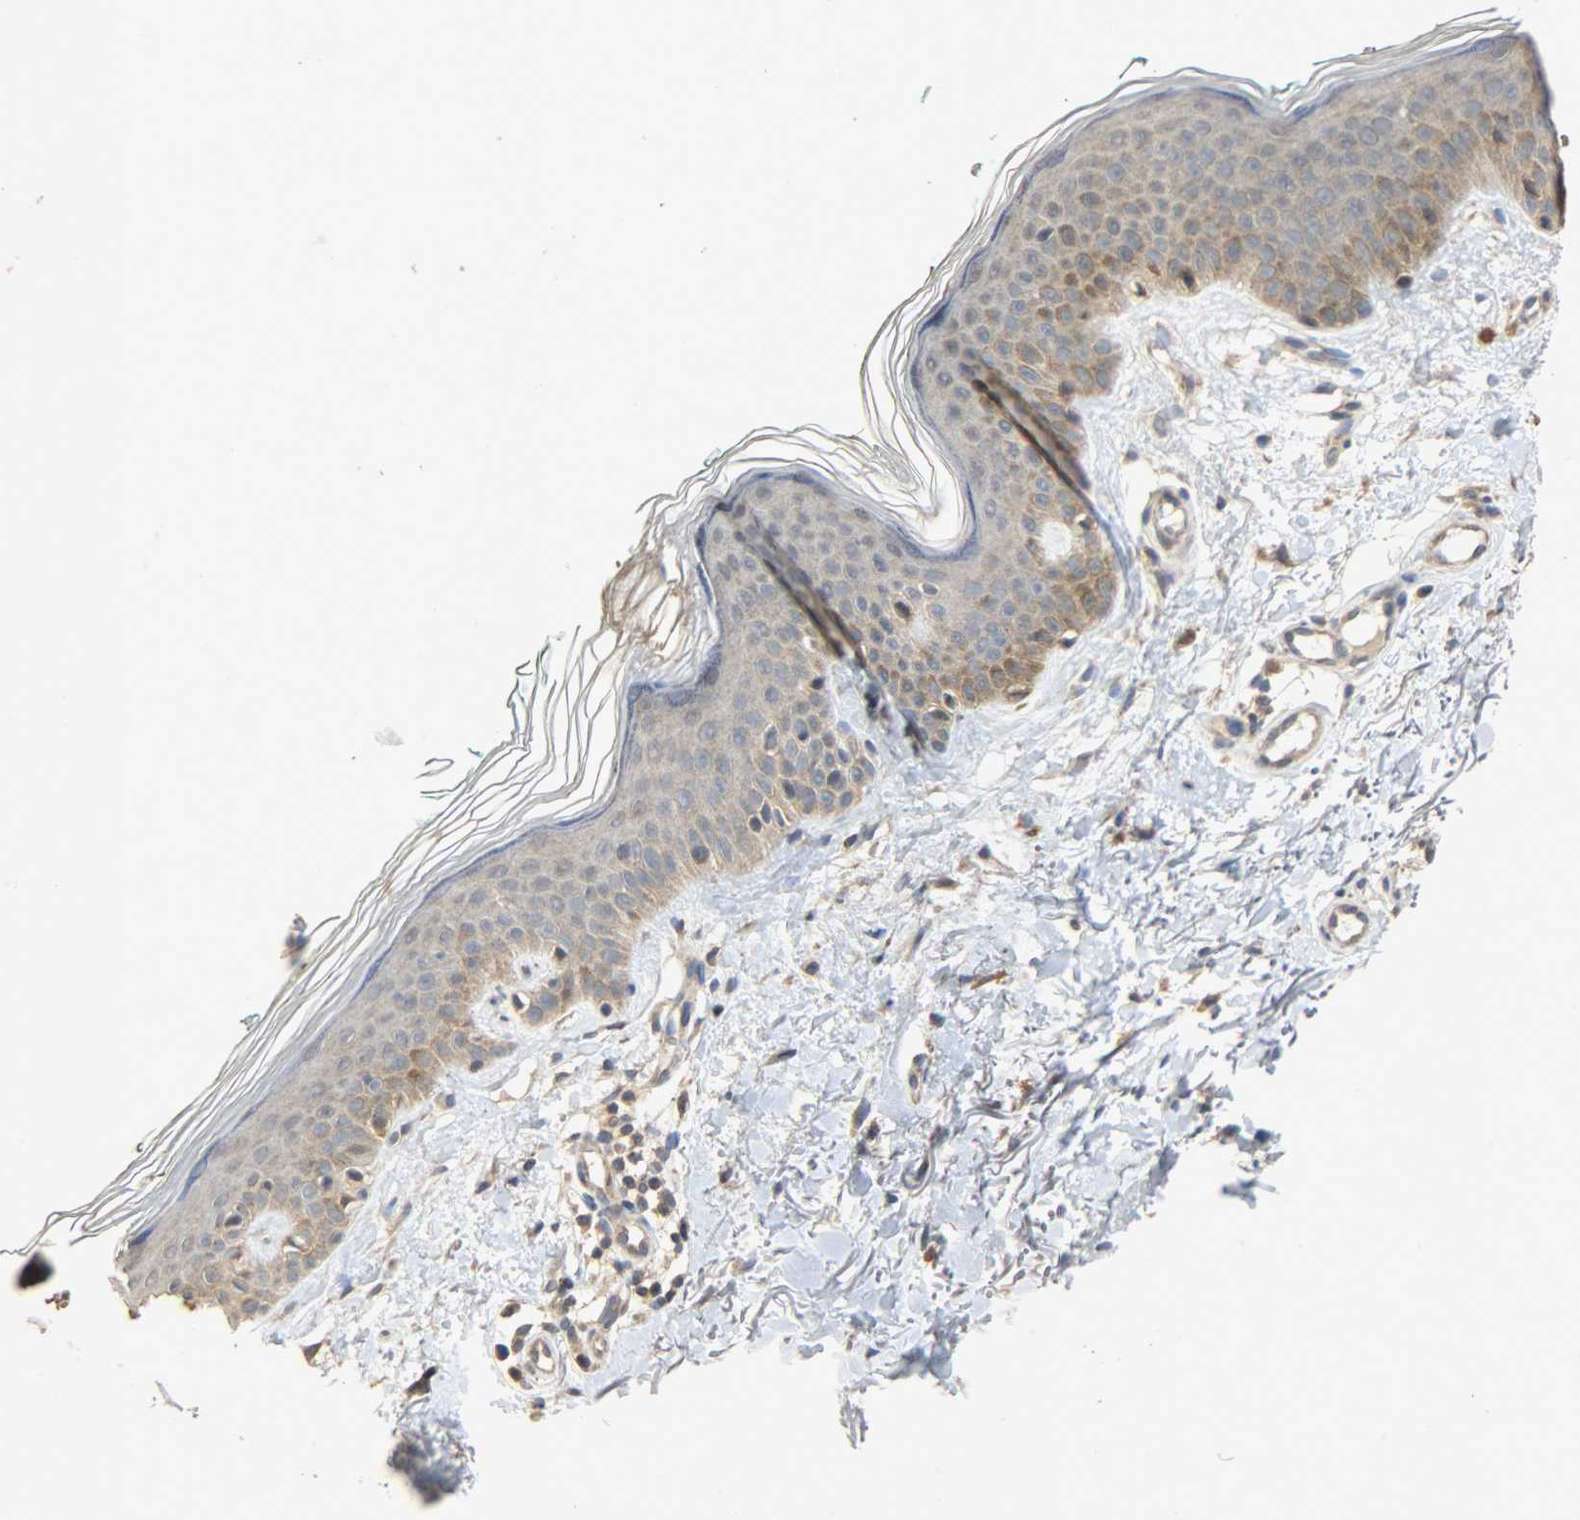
{"staining": {"intensity": "weak", "quantity": ">75%", "location": "cytoplasmic/membranous"}, "tissue": "skin", "cell_type": "Fibroblasts", "image_type": "normal", "snomed": [{"axis": "morphology", "description": "Normal tissue, NOS"}, {"axis": "topography", "description": "Skin"}], "caption": "A high-resolution image shows immunohistochemistry (IHC) staining of benign skin, which shows weak cytoplasmic/membranous expression in about >75% of fibroblasts.", "gene": "CDKN2C", "patient": {"sex": "male", "age": 71}}